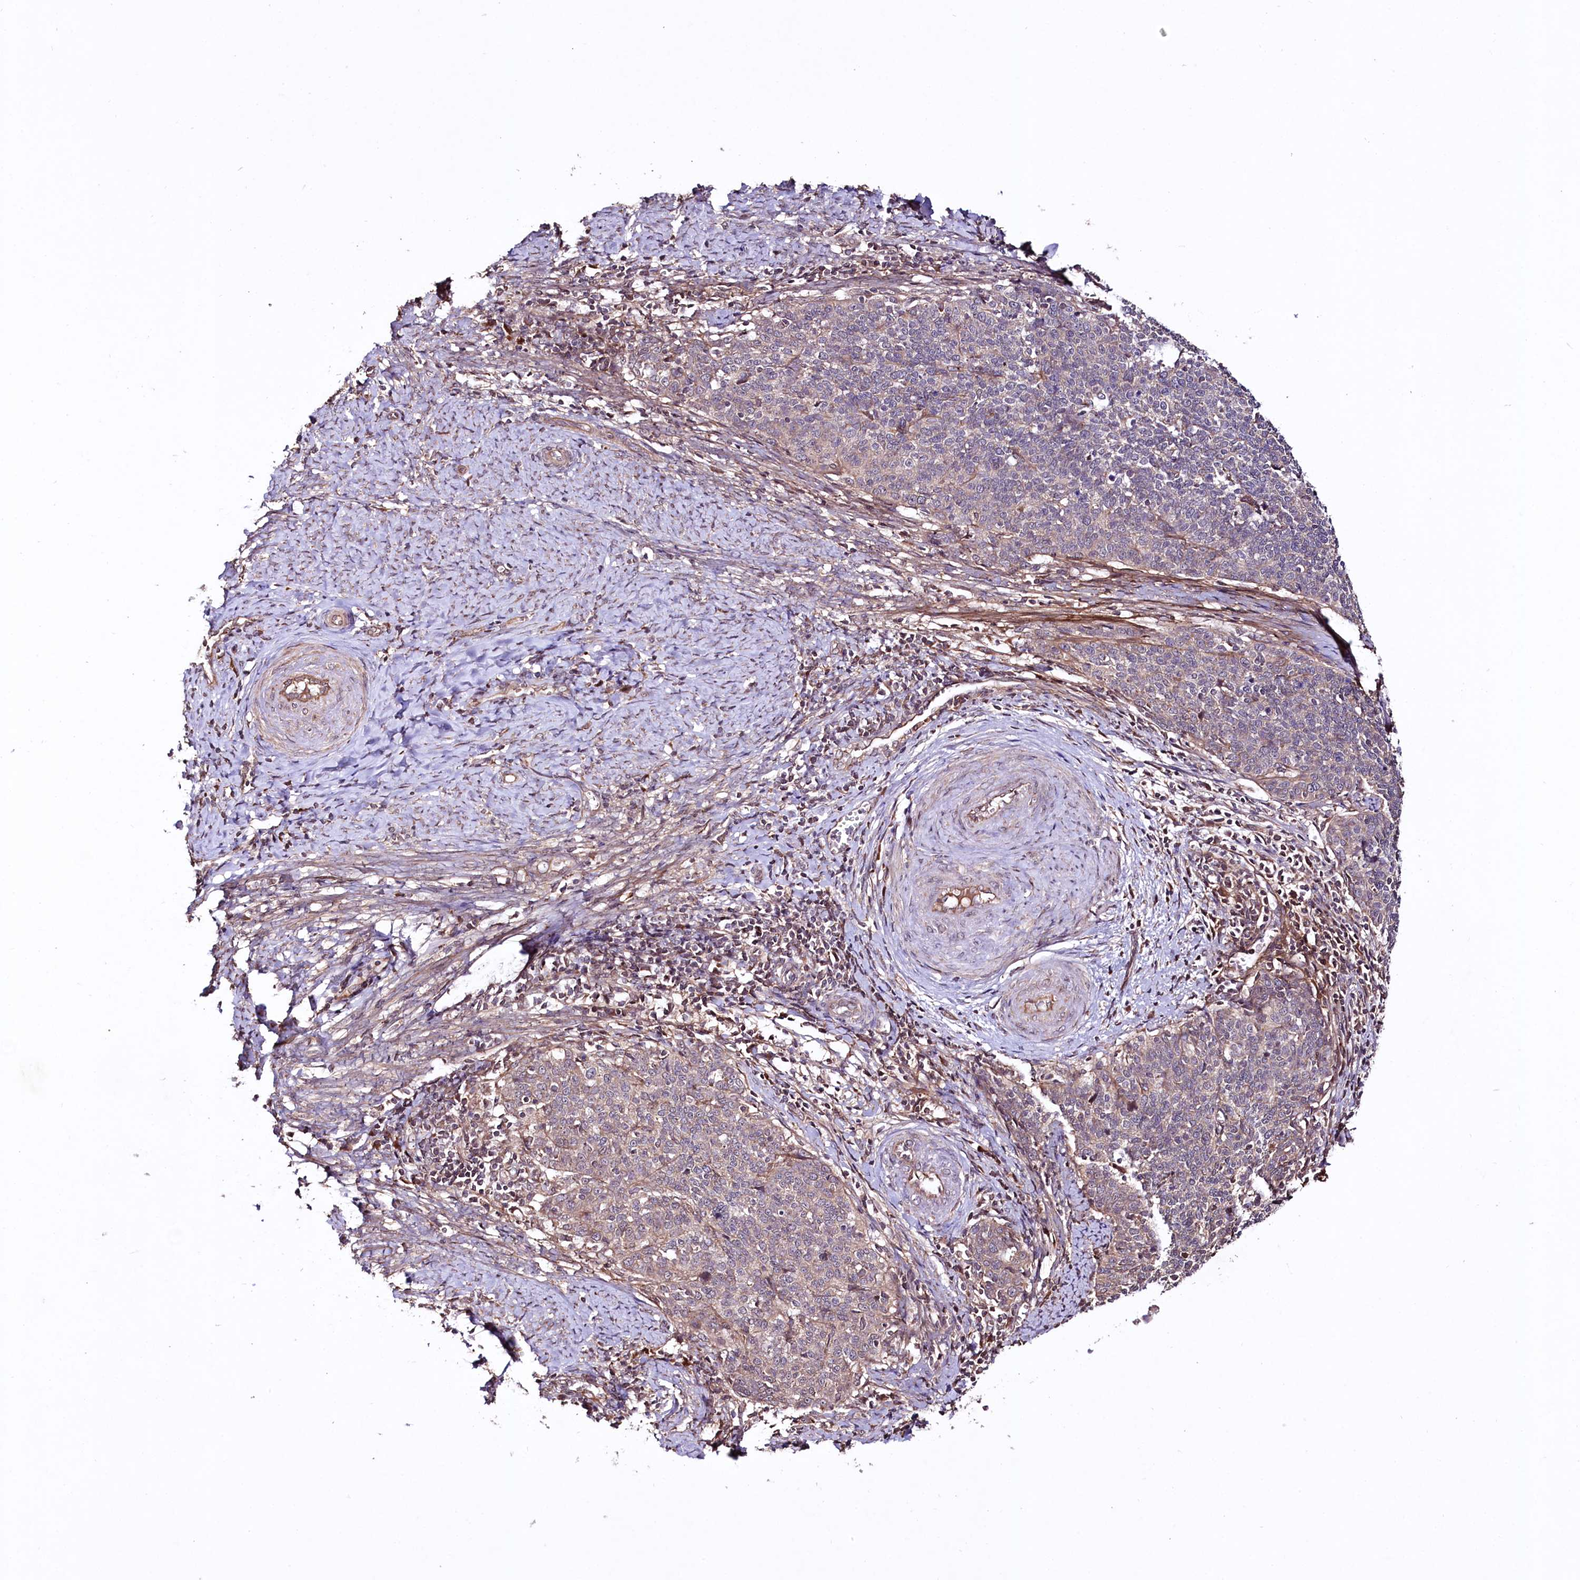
{"staining": {"intensity": "weak", "quantity": "<25%", "location": "cytoplasmic/membranous"}, "tissue": "cervical cancer", "cell_type": "Tumor cells", "image_type": "cancer", "snomed": [{"axis": "morphology", "description": "Squamous cell carcinoma, NOS"}, {"axis": "topography", "description": "Cervix"}], "caption": "Tumor cells show no significant protein expression in cervical cancer (squamous cell carcinoma).", "gene": "TNPO3", "patient": {"sex": "female", "age": 39}}